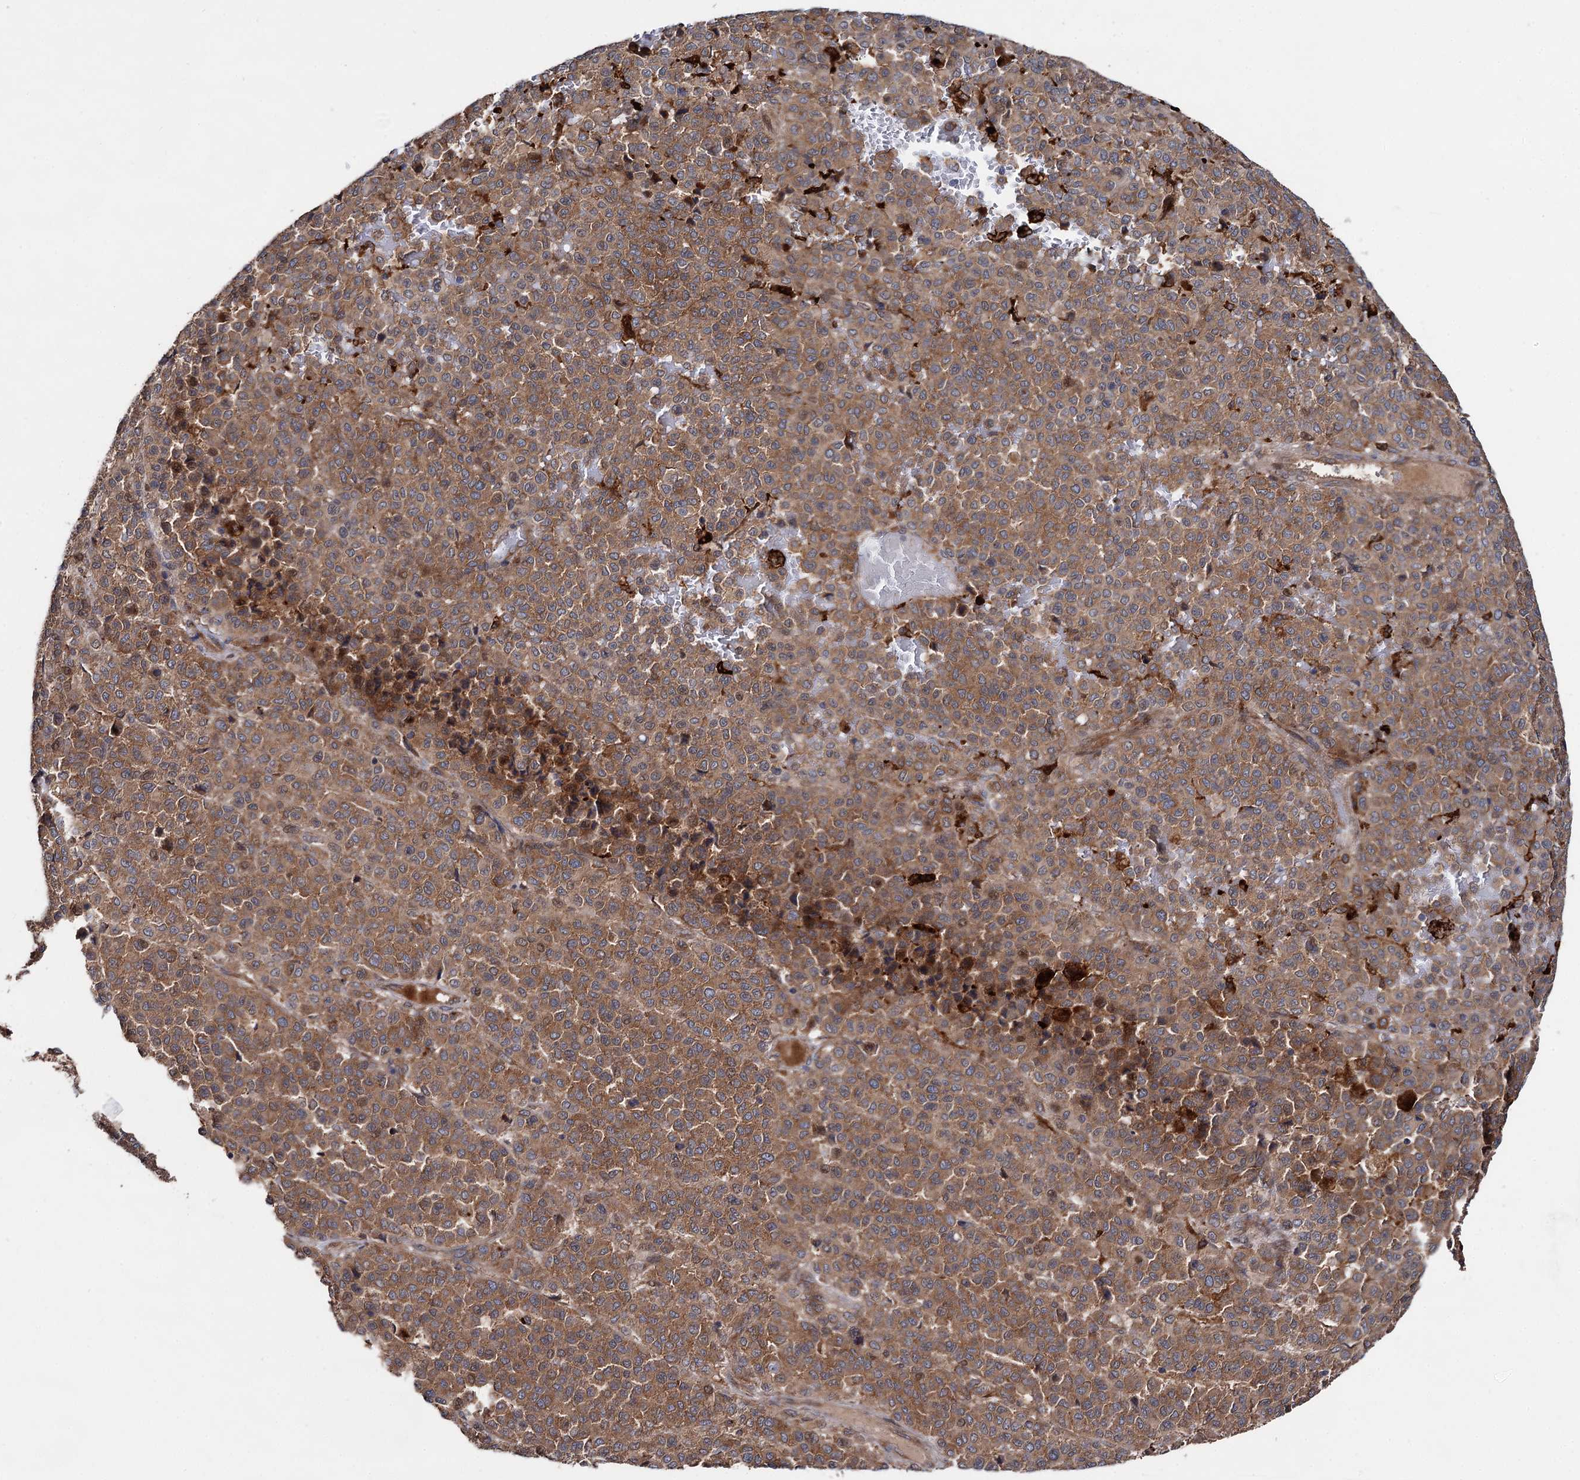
{"staining": {"intensity": "moderate", "quantity": ">75%", "location": "cytoplasmic/membranous"}, "tissue": "melanoma", "cell_type": "Tumor cells", "image_type": "cancer", "snomed": [{"axis": "morphology", "description": "Malignant melanoma, Metastatic site"}, {"axis": "topography", "description": "Pancreas"}], "caption": "Immunohistochemistry of melanoma shows medium levels of moderate cytoplasmic/membranous staining in approximately >75% of tumor cells.", "gene": "NAA25", "patient": {"sex": "female", "age": 30}}